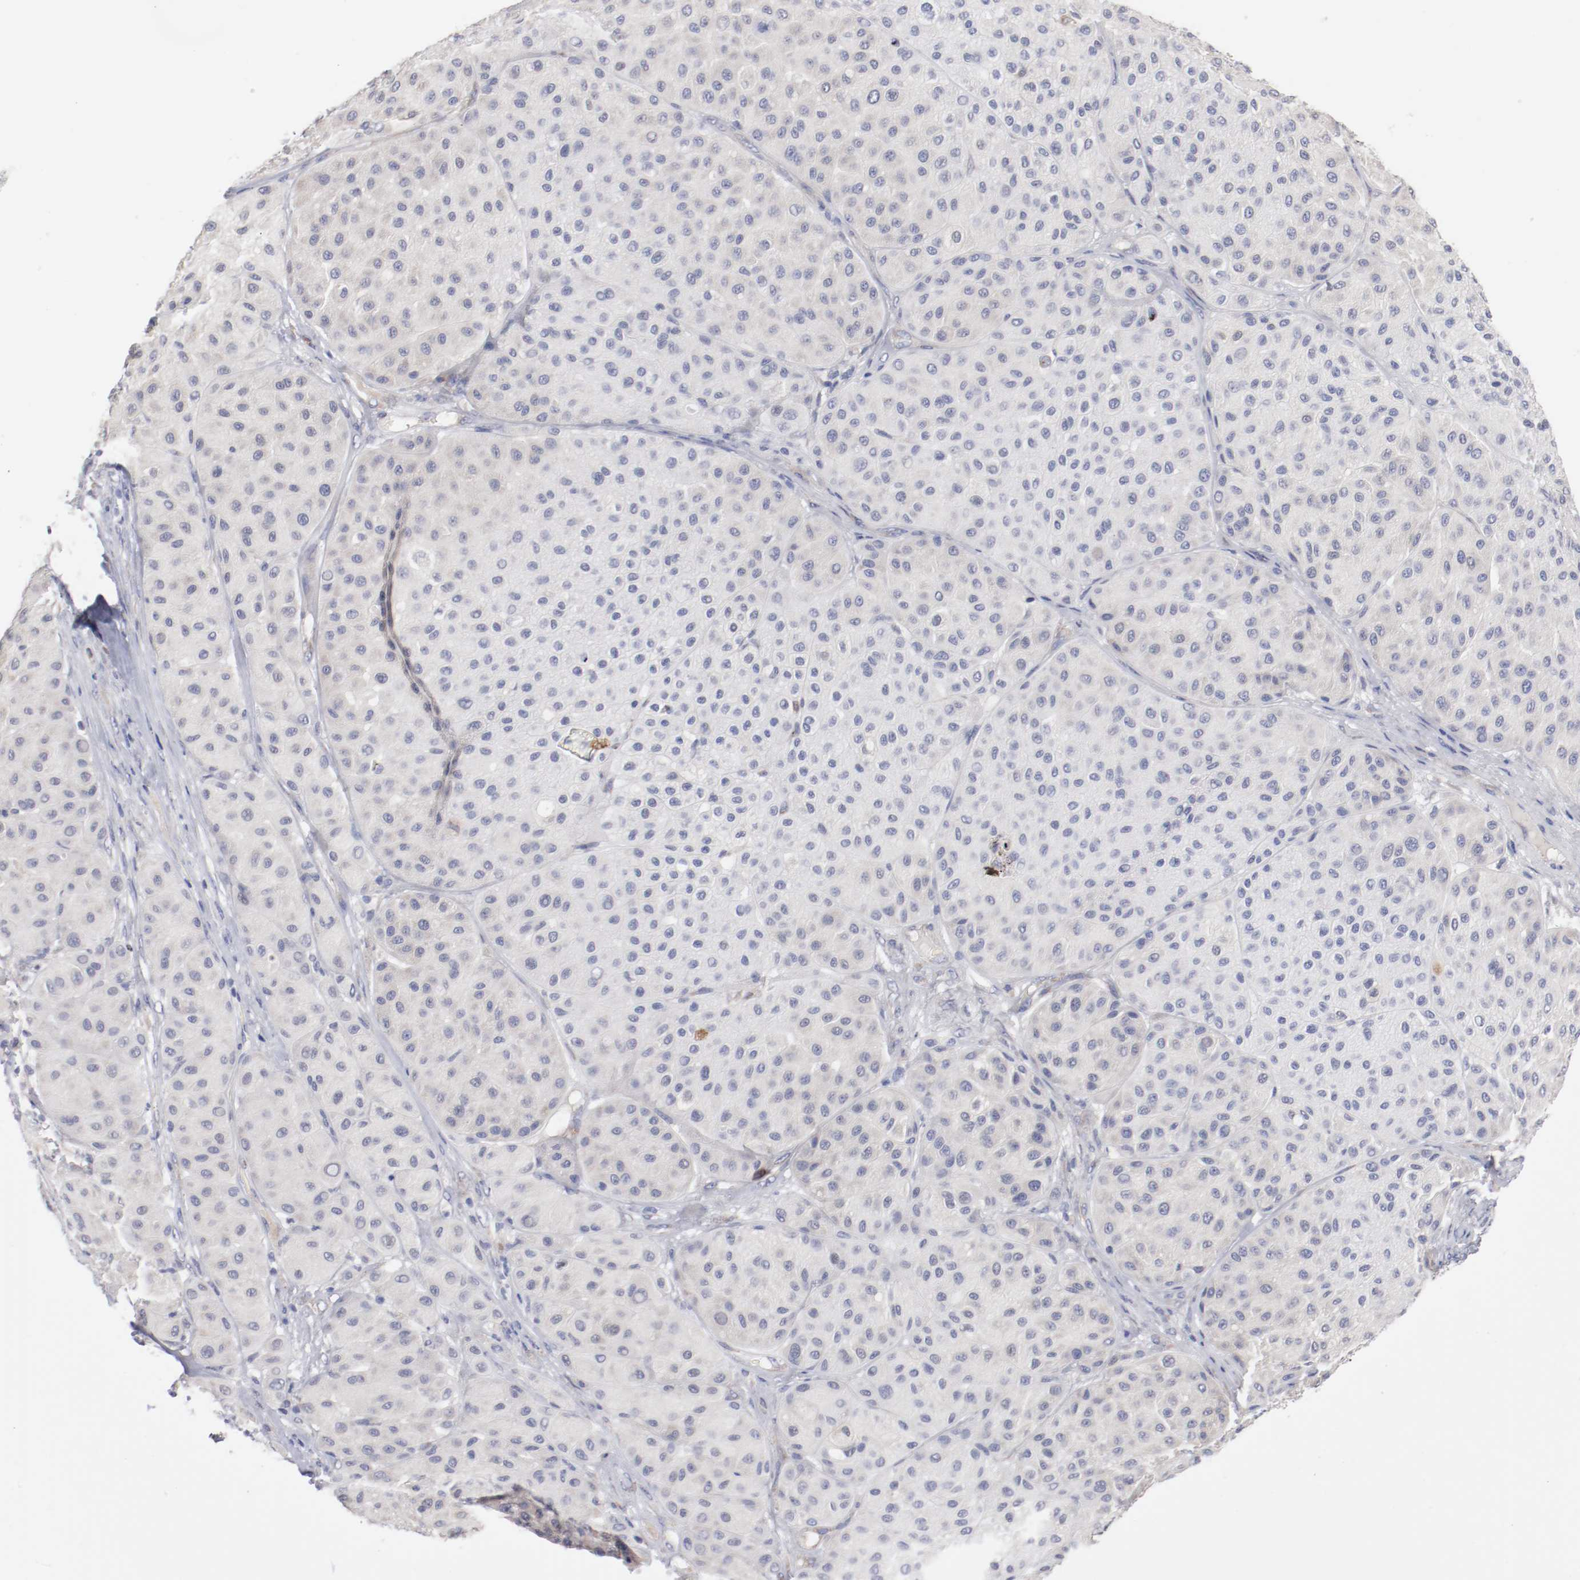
{"staining": {"intensity": "negative", "quantity": "none", "location": "none"}, "tissue": "melanoma", "cell_type": "Tumor cells", "image_type": "cancer", "snomed": [{"axis": "morphology", "description": "Normal tissue, NOS"}, {"axis": "morphology", "description": "Malignant melanoma, Metastatic site"}, {"axis": "topography", "description": "Skin"}], "caption": "Immunohistochemistry (IHC) histopathology image of neoplastic tissue: malignant melanoma (metastatic site) stained with DAB (3,3'-diaminobenzidine) shows no significant protein expression in tumor cells.", "gene": "CPE", "patient": {"sex": "male", "age": 41}}